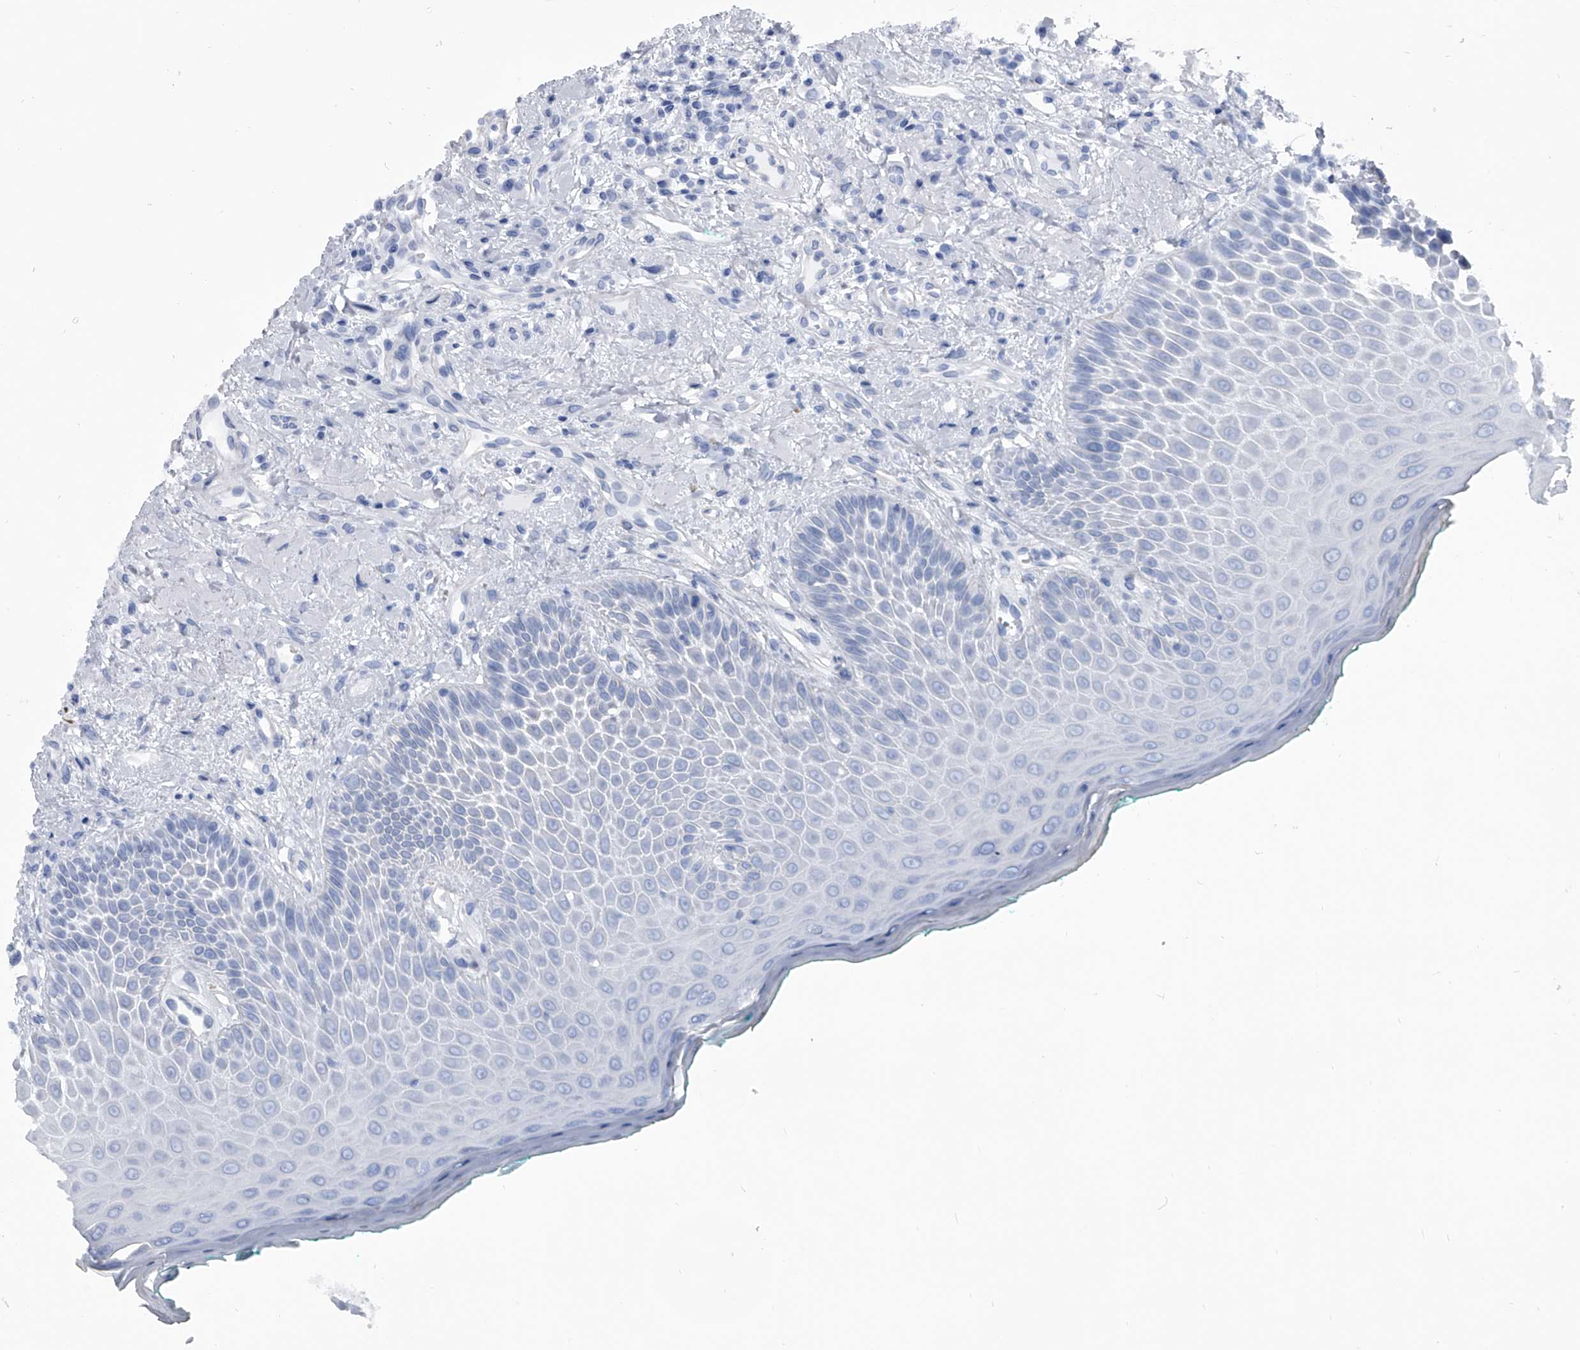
{"staining": {"intensity": "negative", "quantity": "none", "location": "none"}, "tissue": "oral mucosa", "cell_type": "Squamous epithelial cells", "image_type": "normal", "snomed": [{"axis": "morphology", "description": "Normal tissue, NOS"}, {"axis": "topography", "description": "Oral tissue"}], "caption": "IHC photomicrograph of benign oral mucosa: human oral mucosa stained with DAB (3,3'-diaminobenzidine) shows no significant protein expression in squamous epithelial cells.", "gene": "SIM2", "patient": {"sex": "female", "age": 70}}